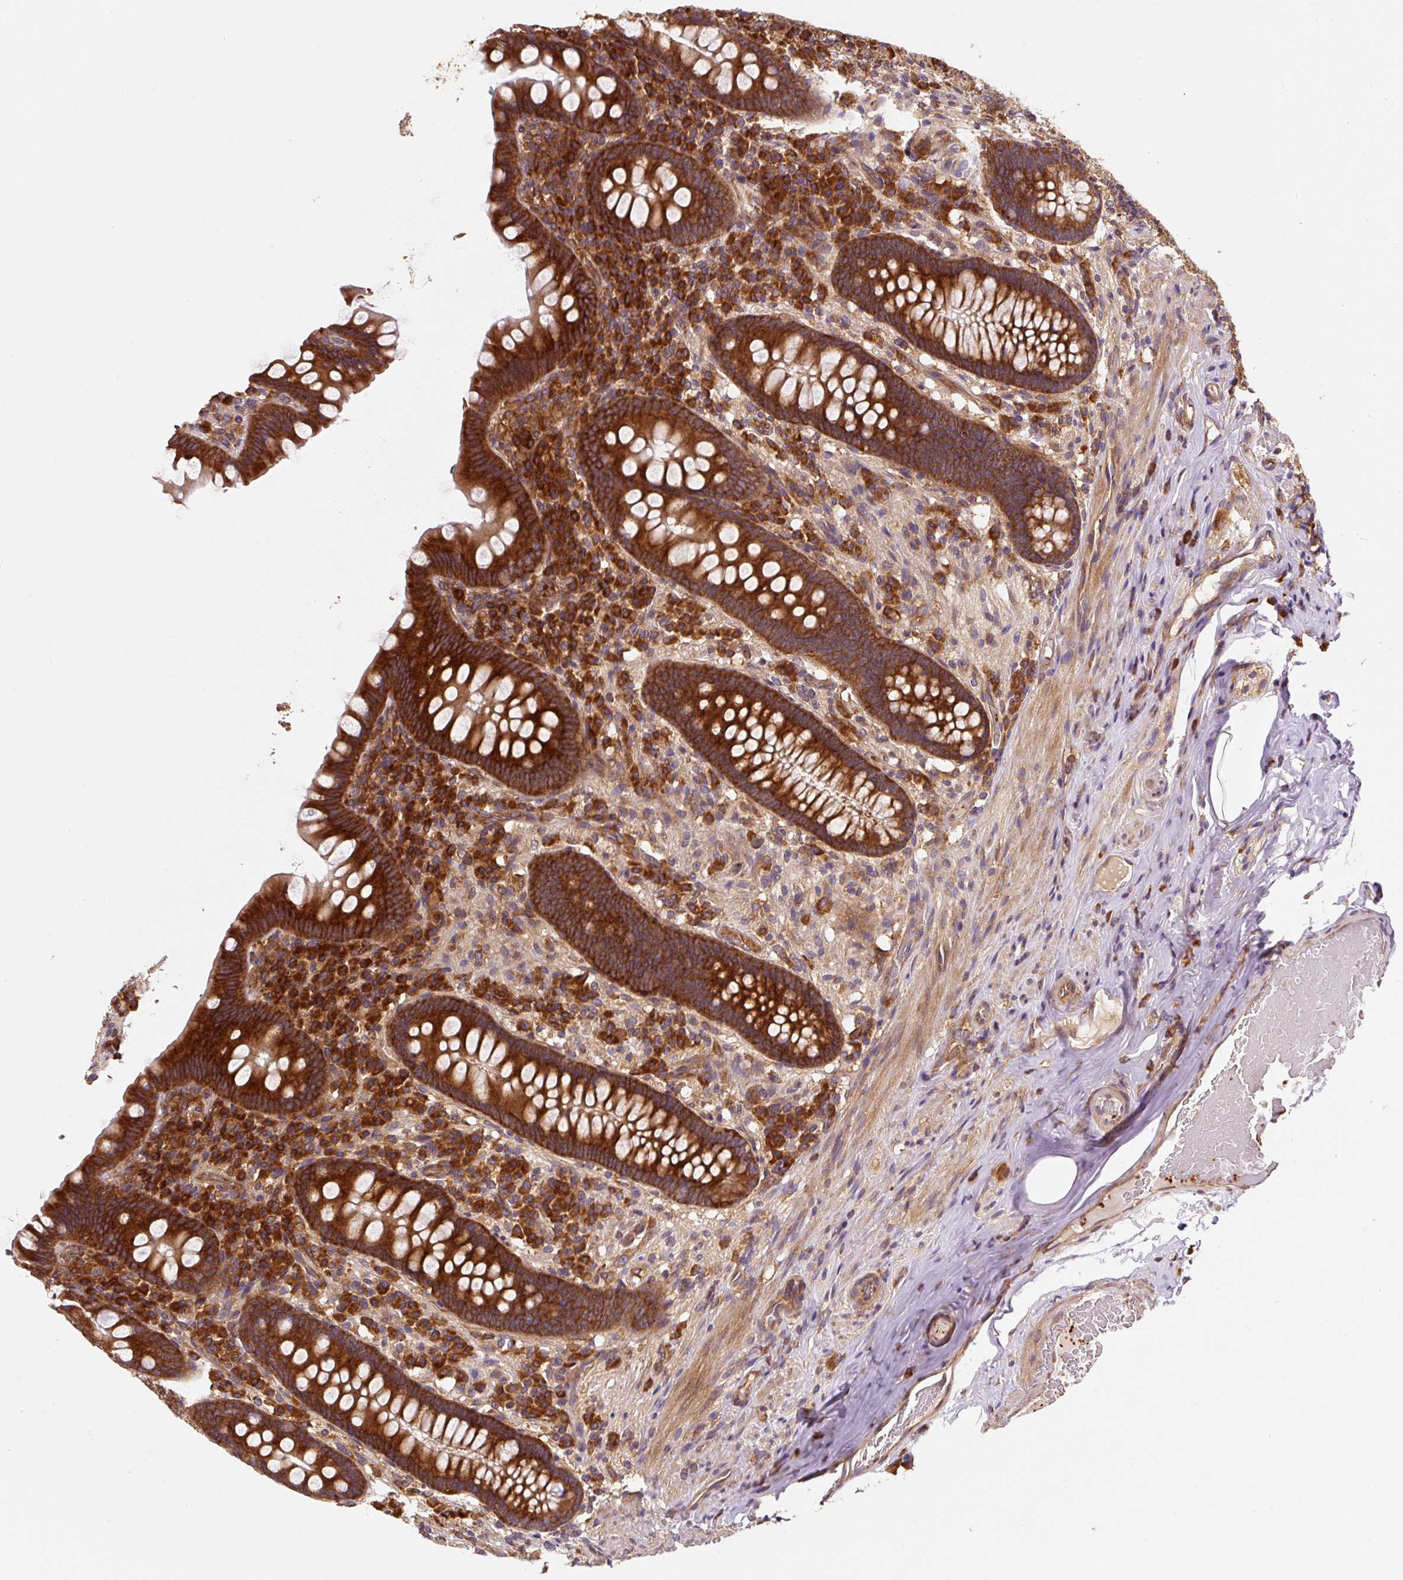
{"staining": {"intensity": "strong", "quantity": ">75%", "location": "cytoplasmic/membranous"}, "tissue": "appendix", "cell_type": "Glandular cells", "image_type": "normal", "snomed": [{"axis": "morphology", "description": "Normal tissue, NOS"}, {"axis": "topography", "description": "Appendix"}], "caption": "Appendix was stained to show a protein in brown. There is high levels of strong cytoplasmic/membranous staining in about >75% of glandular cells. (Stains: DAB (3,3'-diaminobenzidine) in brown, nuclei in blue, Microscopy: brightfield microscopy at high magnification).", "gene": "EIF2S2", "patient": {"sex": "male", "age": 71}}